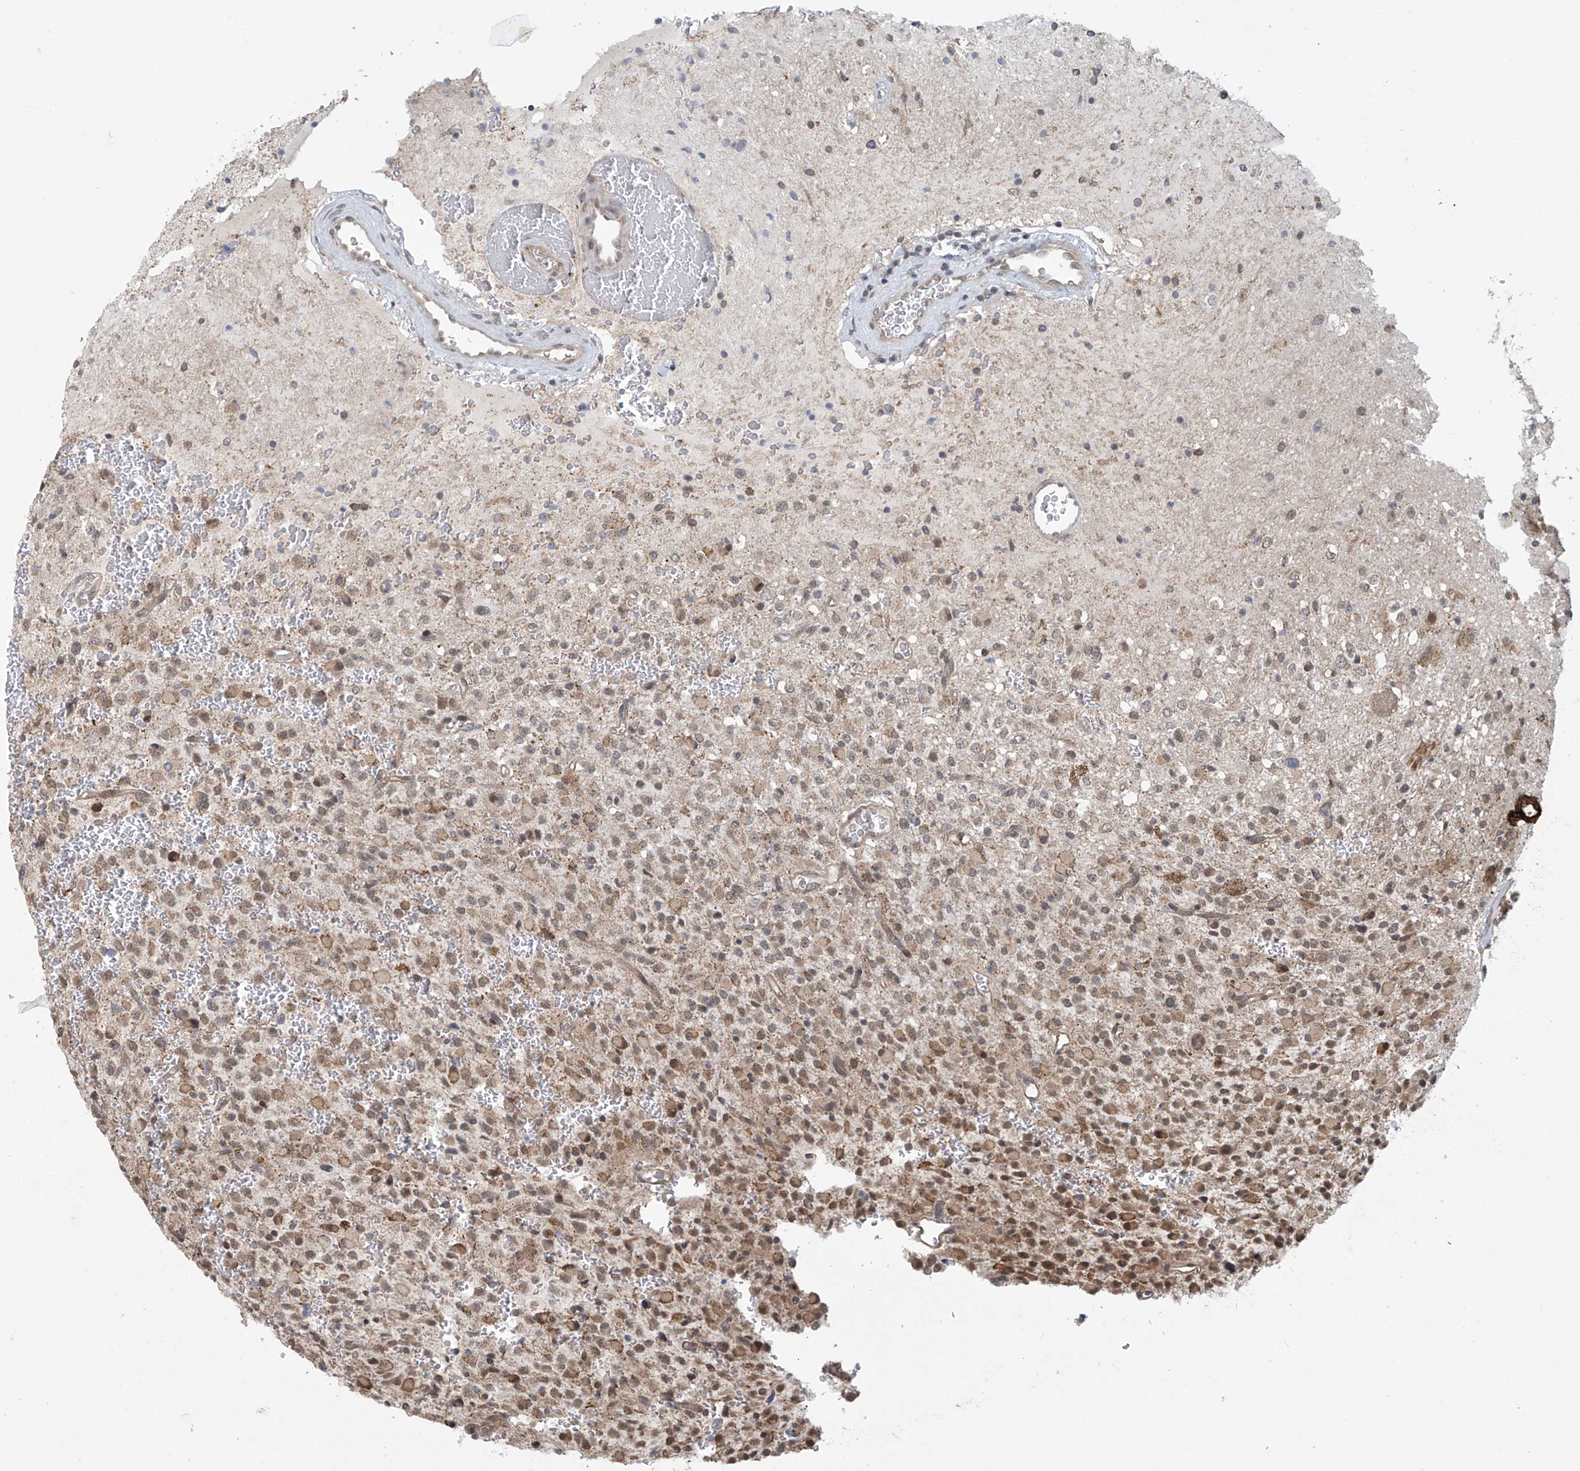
{"staining": {"intensity": "moderate", "quantity": "25%-75%", "location": "cytoplasmic/membranous"}, "tissue": "glioma", "cell_type": "Tumor cells", "image_type": "cancer", "snomed": [{"axis": "morphology", "description": "Glioma, malignant, High grade"}, {"axis": "topography", "description": "Brain"}], "caption": "DAB immunohistochemical staining of human glioma reveals moderate cytoplasmic/membranous protein staining in approximately 25%-75% of tumor cells.", "gene": "ABHD13", "patient": {"sex": "male", "age": 34}}